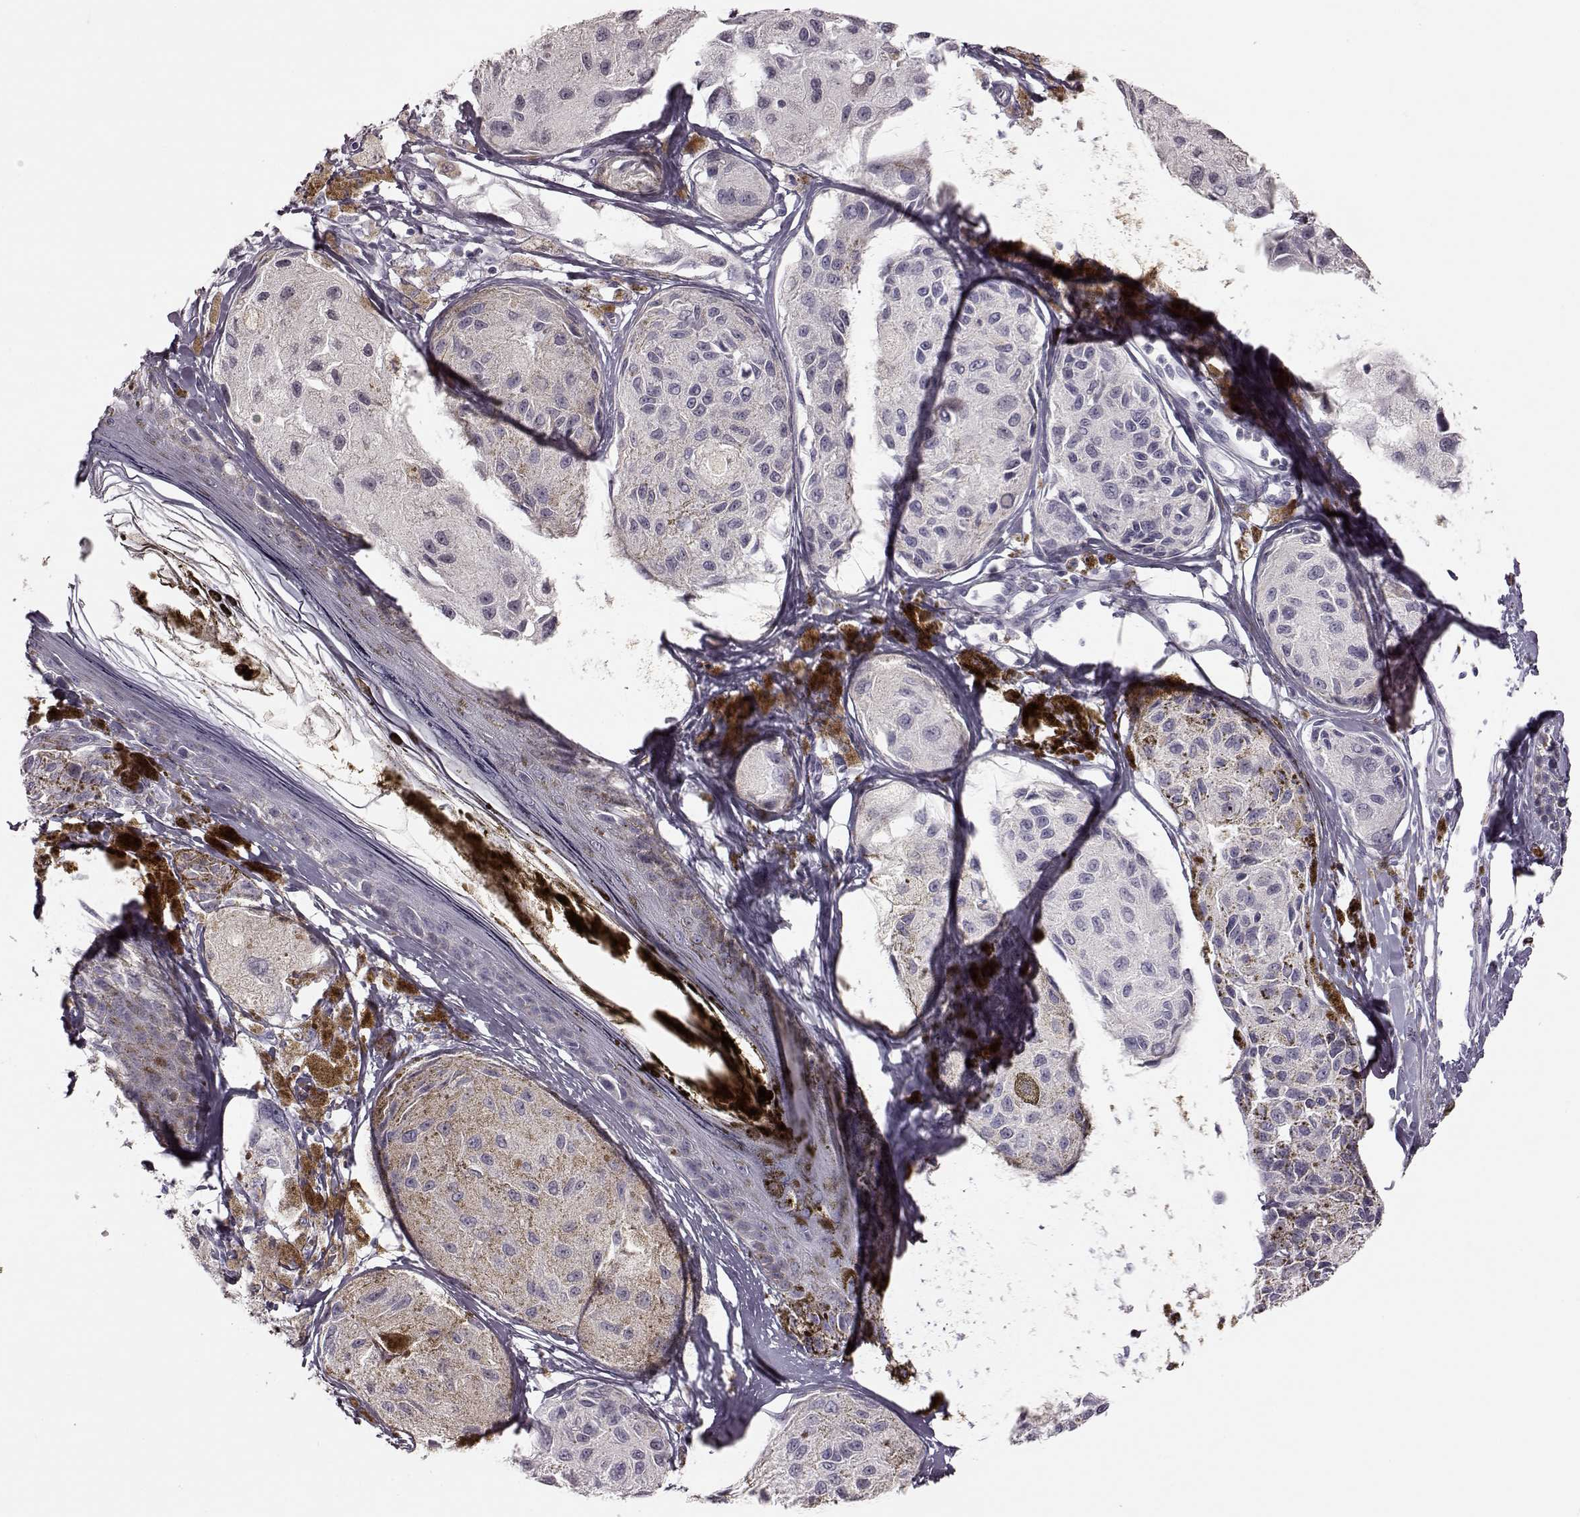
{"staining": {"intensity": "negative", "quantity": "none", "location": "none"}, "tissue": "melanoma", "cell_type": "Tumor cells", "image_type": "cancer", "snomed": [{"axis": "morphology", "description": "Malignant melanoma, NOS"}, {"axis": "topography", "description": "Skin"}], "caption": "This micrograph is of malignant melanoma stained with IHC to label a protein in brown with the nuclei are counter-stained blue. There is no staining in tumor cells. (Immunohistochemistry, brightfield microscopy, high magnification).", "gene": "ZNF433", "patient": {"sex": "female", "age": 38}}